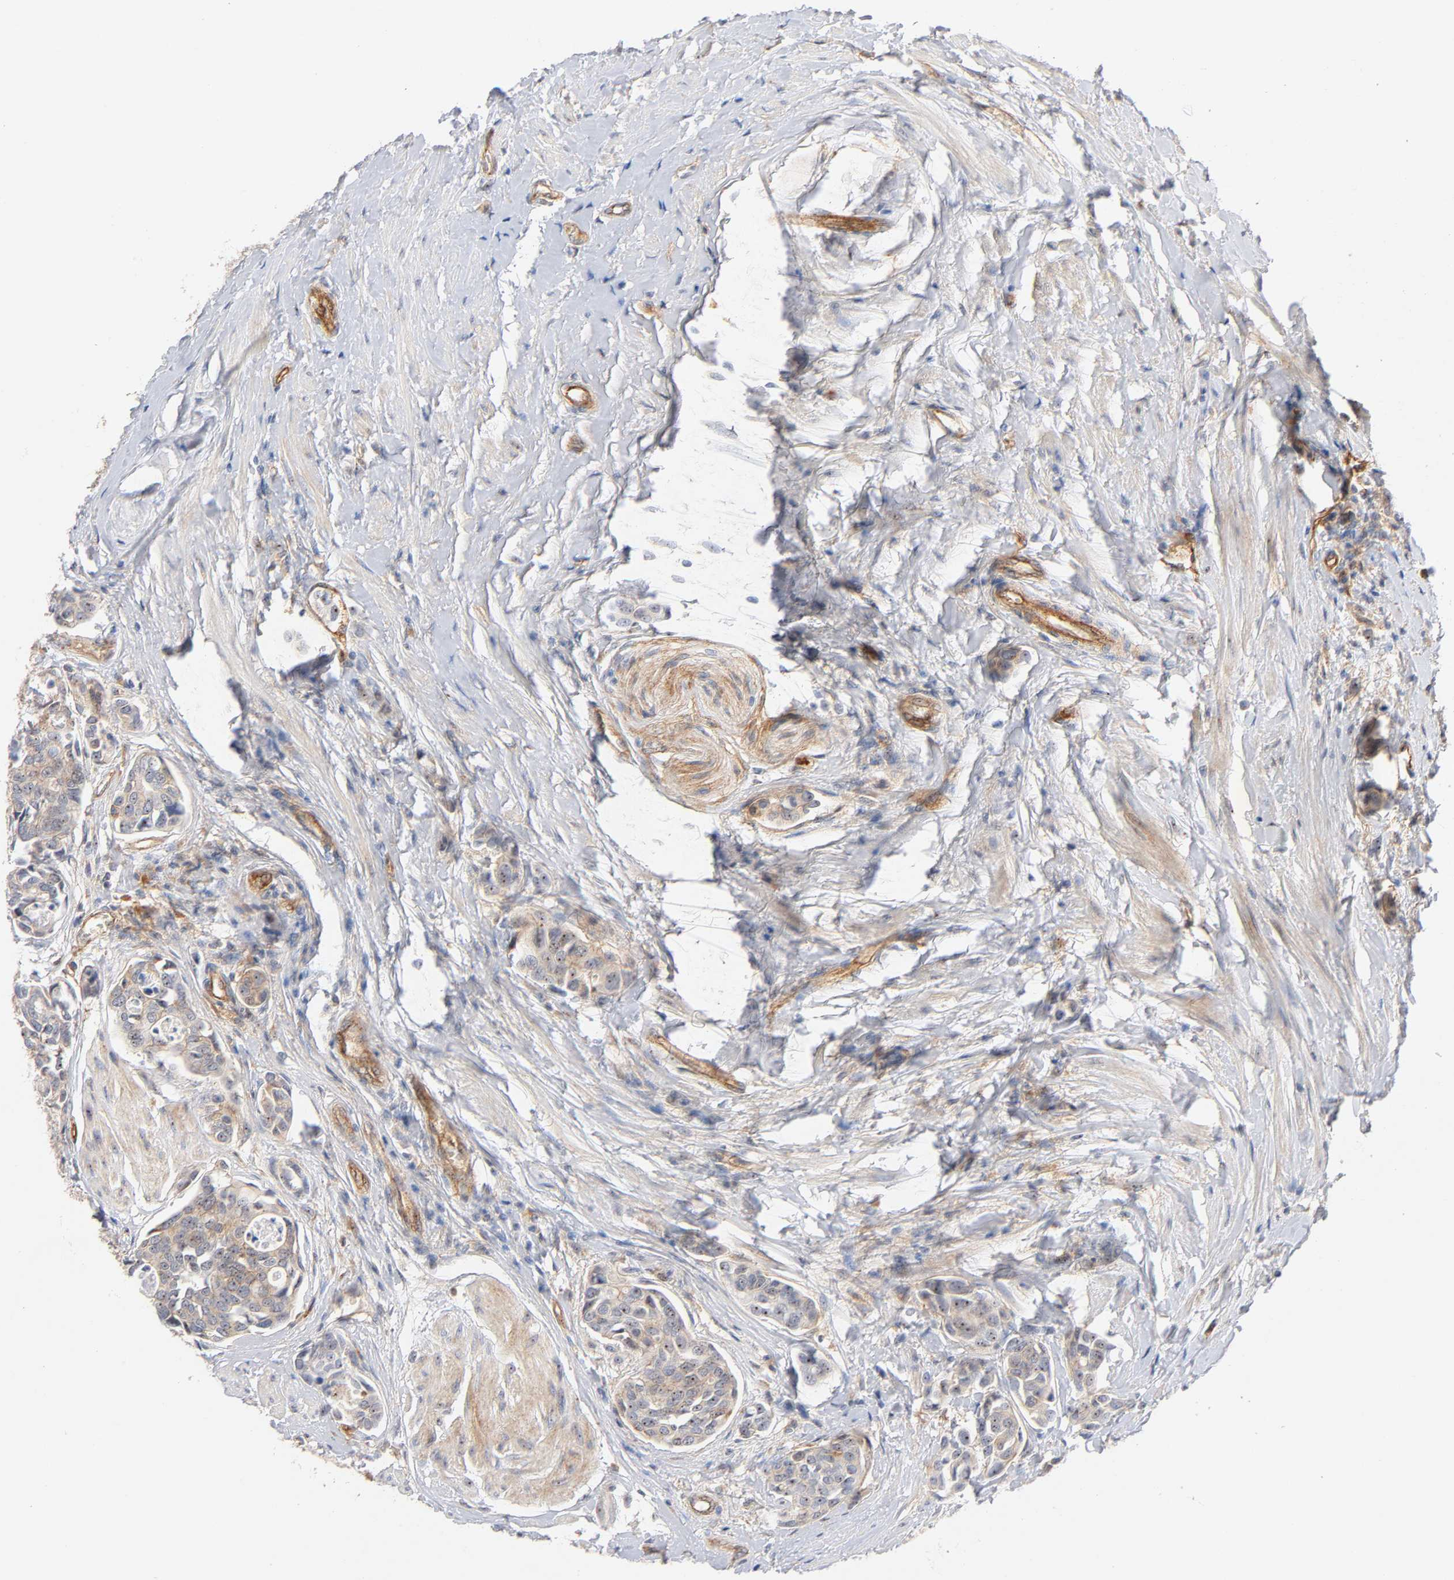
{"staining": {"intensity": "moderate", "quantity": ">75%", "location": "cytoplasmic/membranous,nuclear"}, "tissue": "urothelial cancer", "cell_type": "Tumor cells", "image_type": "cancer", "snomed": [{"axis": "morphology", "description": "Urothelial carcinoma, High grade"}, {"axis": "topography", "description": "Urinary bladder"}], "caption": "Approximately >75% of tumor cells in human urothelial cancer reveal moderate cytoplasmic/membranous and nuclear protein expression as visualized by brown immunohistochemical staining.", "gene": "PLD1", "patient": {"sex": "male", "age": 78}}